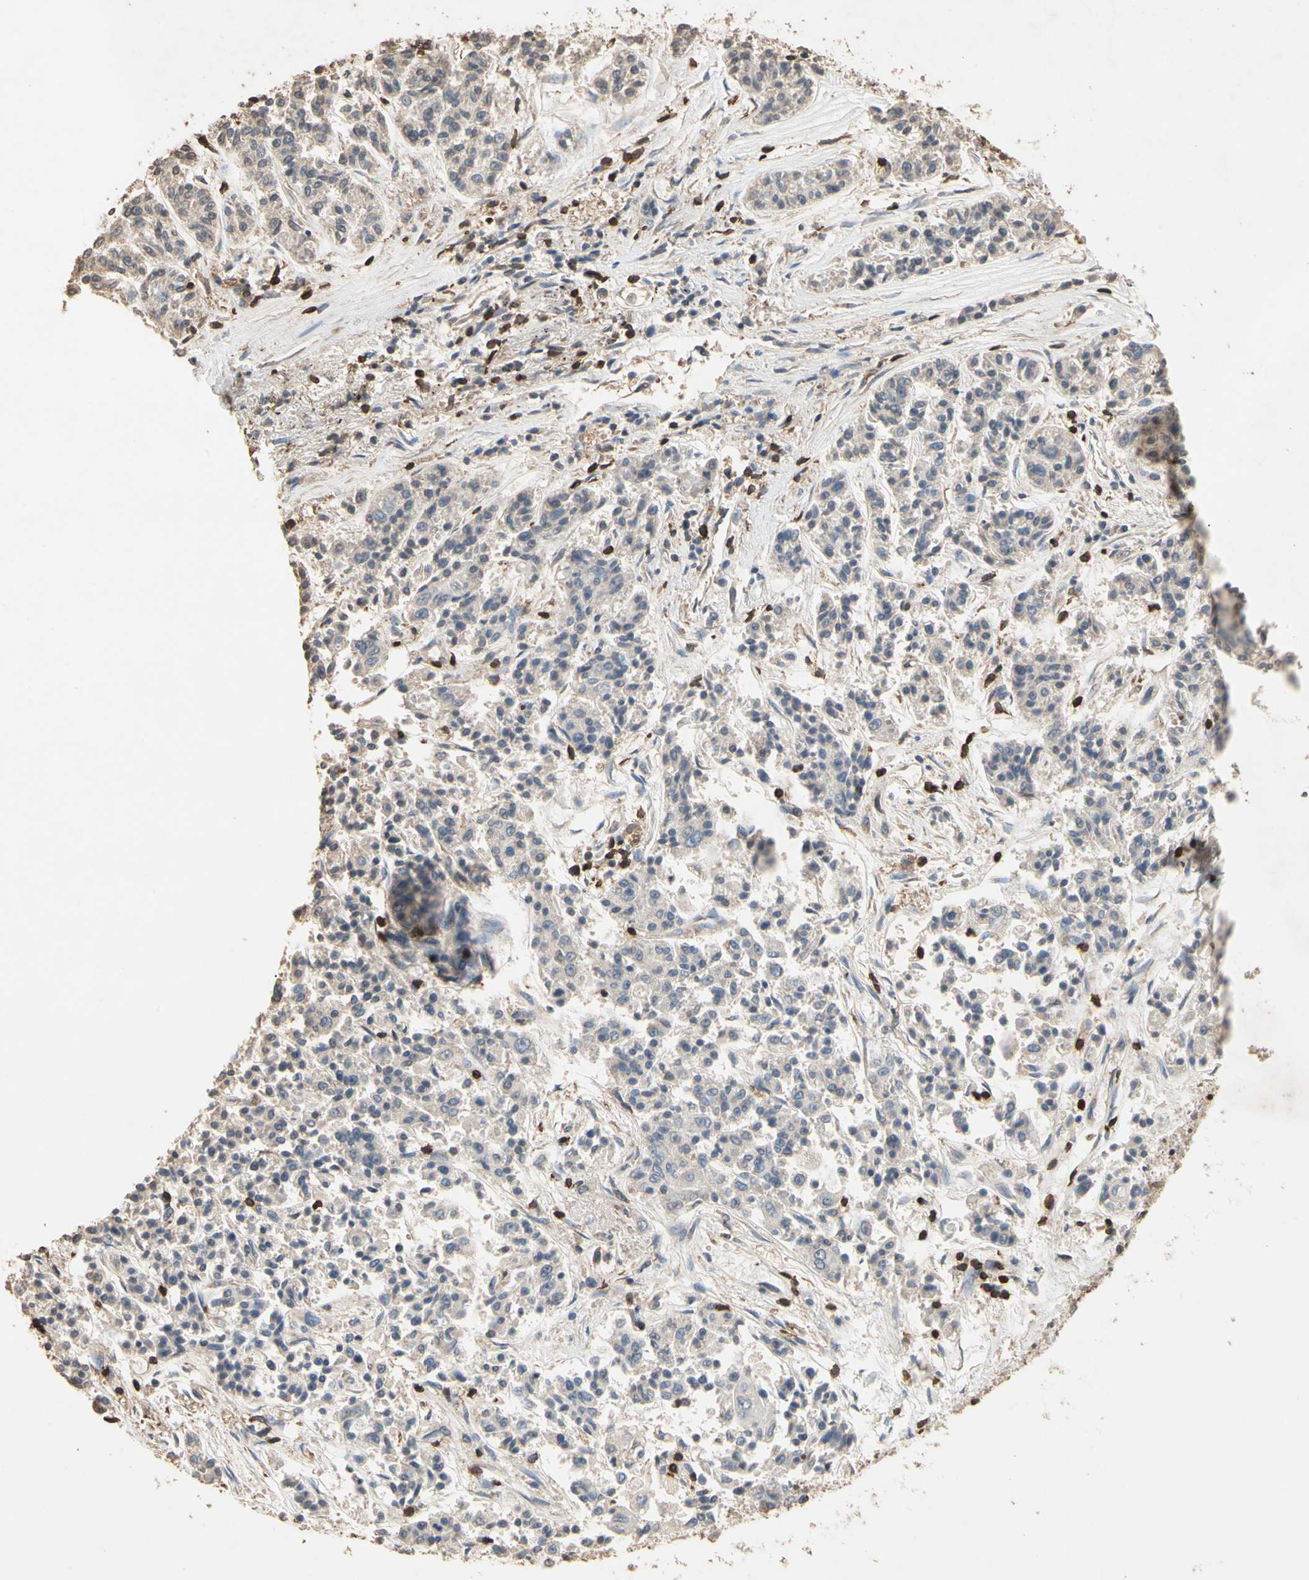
{"staining": {"intensity": "negative", "quantity": "none", "location": "none"}, "tissue": "lung cancer", "cell_type": "Tumor cells", "image_type": "cancer", "snomed": [{"axis": "morphology", "description": "Adenocarcinoma, NOS"}, {"axis": "topography", "description": "Lung"}], "caption": "Adenocarcinoma (lung) stained for a protein using immunohistochemistry shows no positivity tumor cells.", "gene": "MAP3K10", "patient": {"sex": "male", "age": 84}}